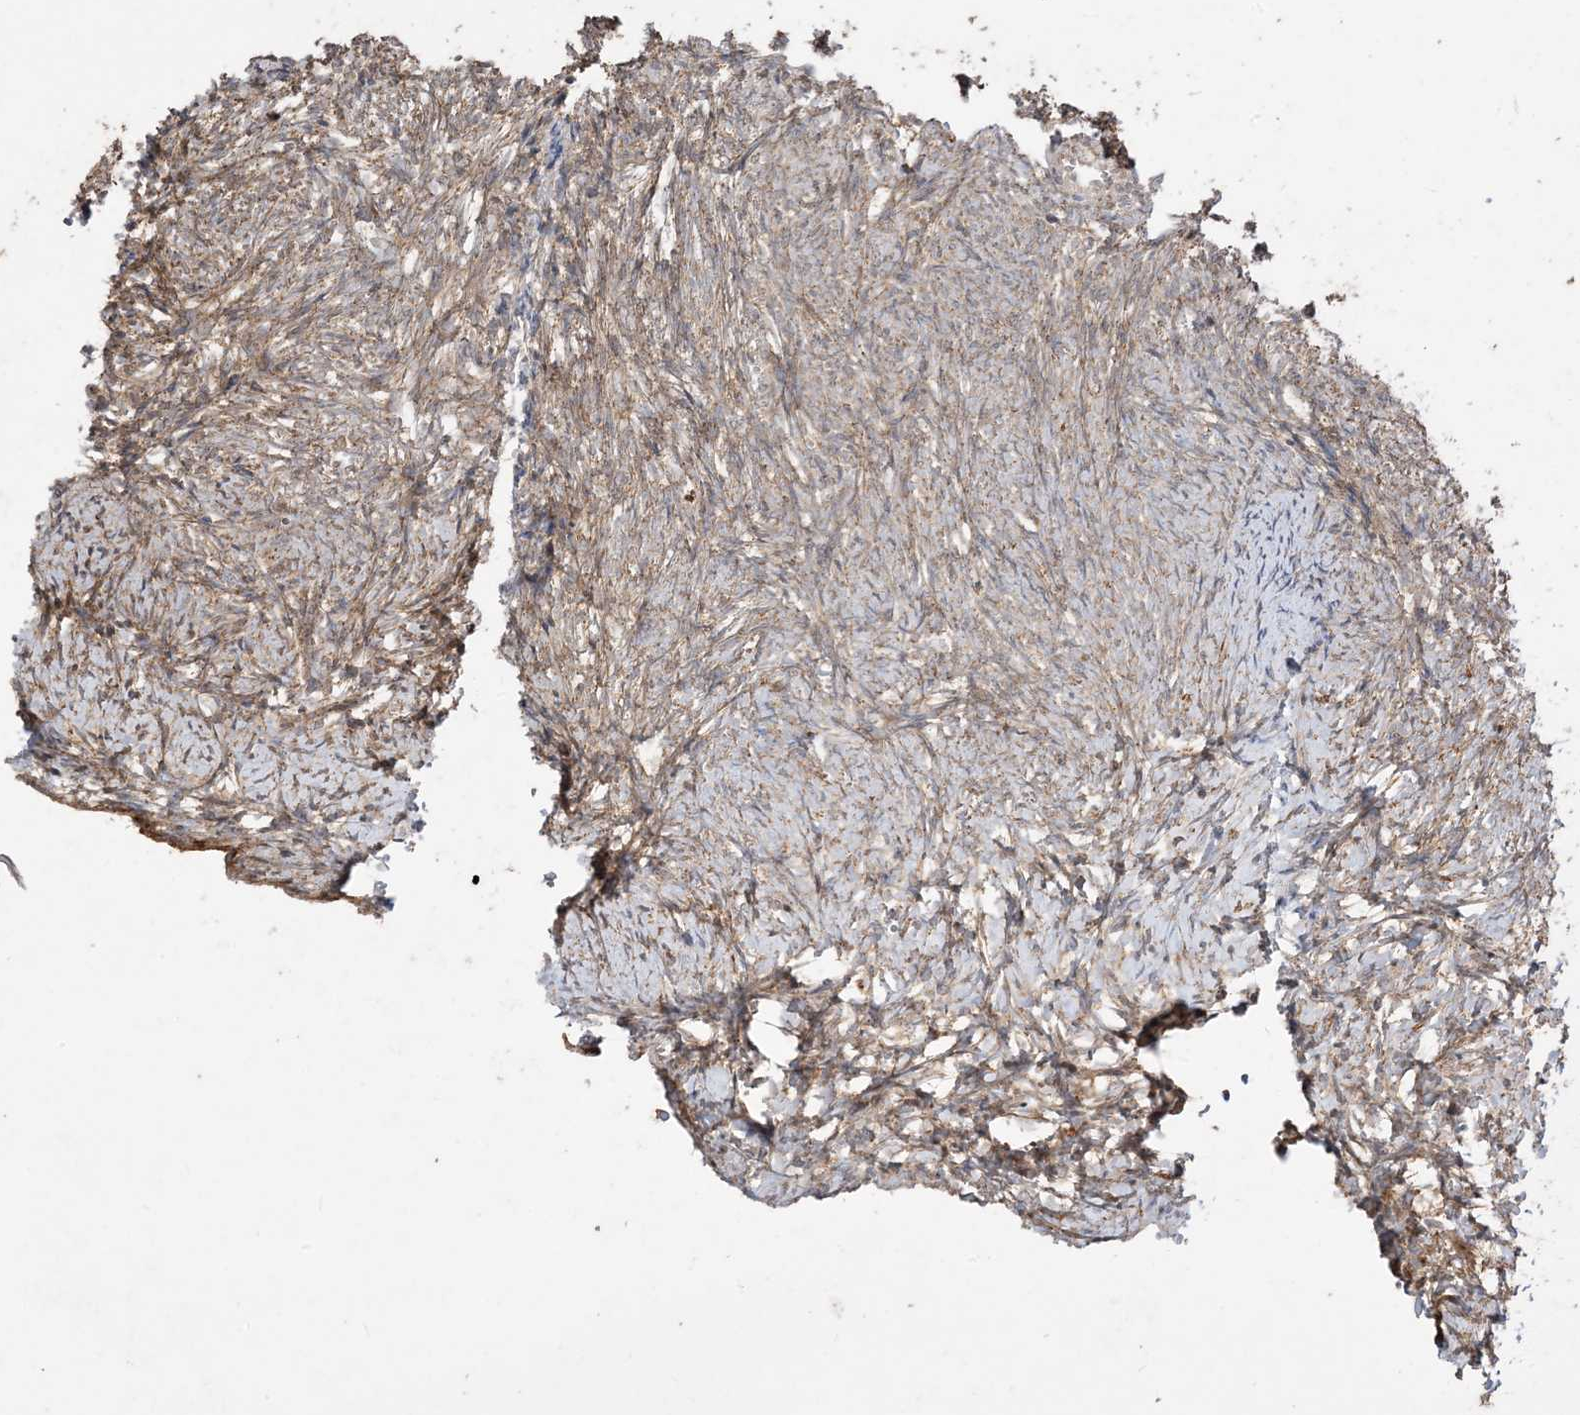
{"staining": {"intensity": "moderate", "quantity": ">75%", "location": "cytoplasmic/membranous"}, "tissue": "ovary", "cell_type": "Ovarian stroma cells", "image_type": "normal", "snomed": [{"axis": "morphology", "description": "Normal tissue, NOS"}, {"axis": "topography", "description": "Ovary"}], "caption": "Protein staining exhibits moderate cytoplasmic/membranous expression in about >75% of ovarian stroma cells in benign ovary. (brown staining indicates protein expression, while blue staining denotes nuclei).", "gene": "SIRT3", "patient": {"sex": "female", "age": 41}}